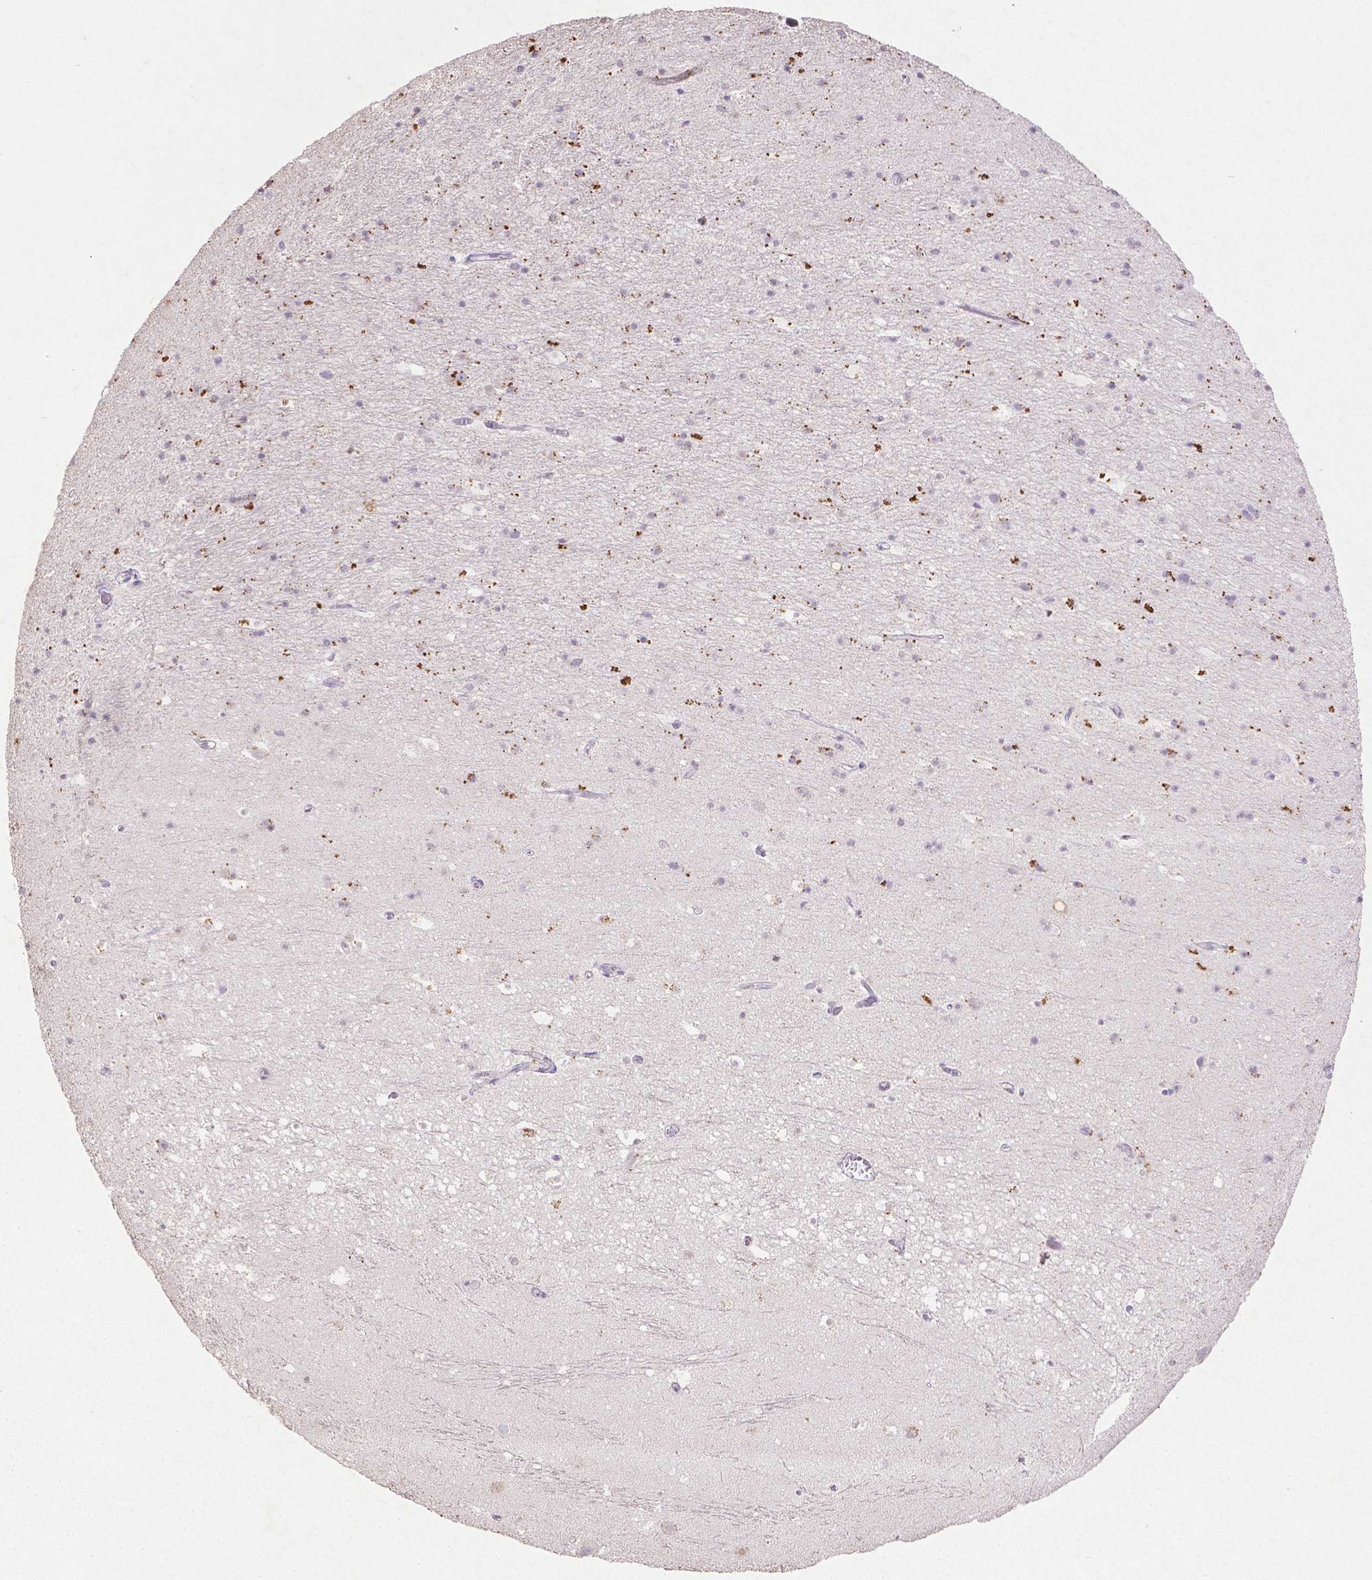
{"staining": {"intensity": "negative", "quantity": "none", "location": "none"}, "tissue": "hippocampus", "cell_type": "Glial cells", "image_type": "normal", "snomed": [{"axis": "morphology", "description": "Normal tissue, NOS"}, {"axis": "topography", "description": "Hippocampus"}], "caption": "An image of human hippocampus is negative for staining in glial cells. (Stains: DAB immunohistochemistry with hematoxylin counter stain, Microscopy: brightfield microscopy at high magnification).", "gene": "CDKN1A", "patient": {"sex": "male", "age": 26}}